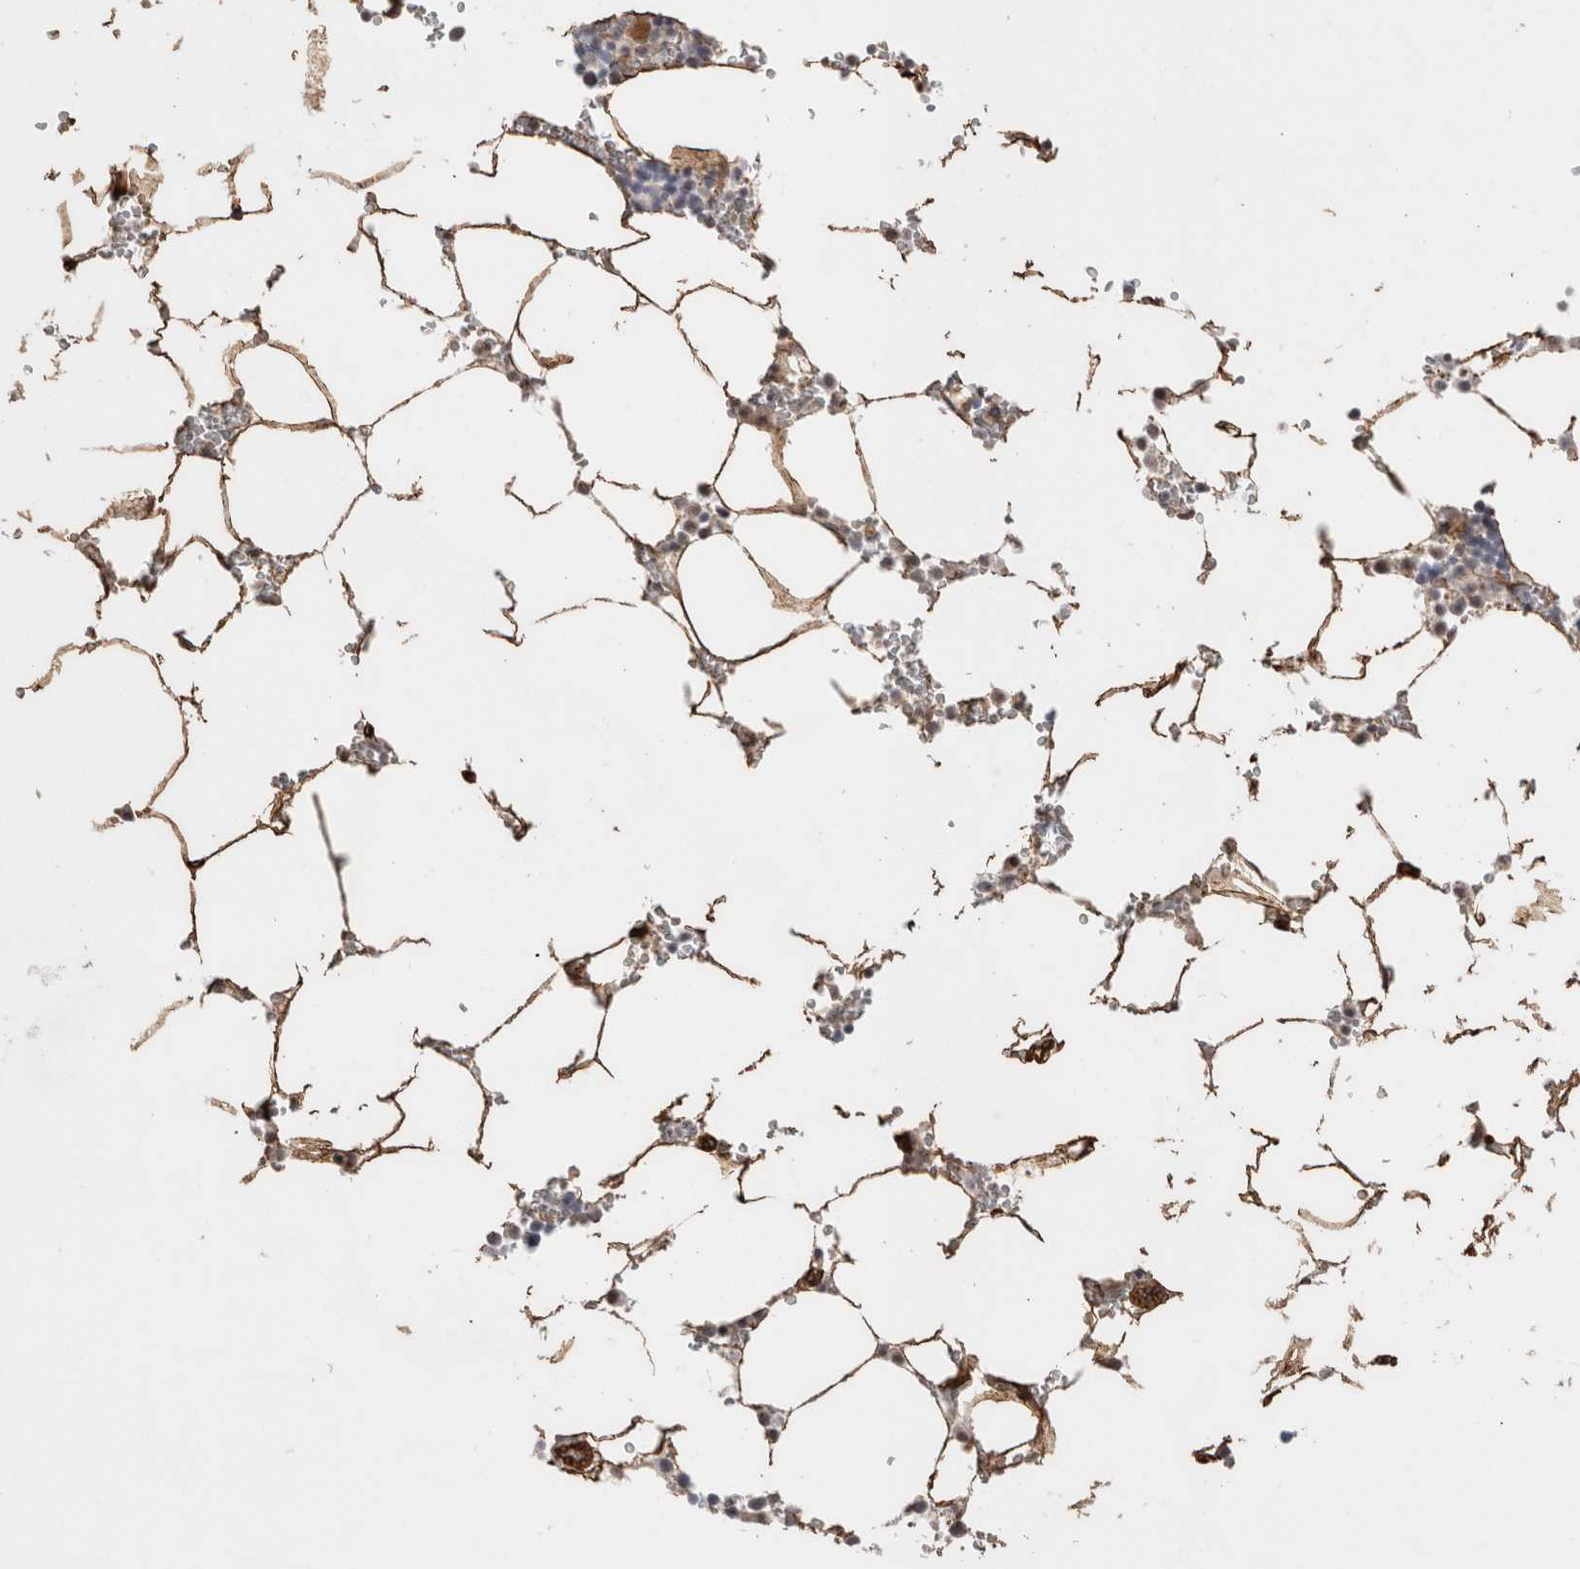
{"staining": {"intensity": "moderate", "quantity": "<25%", "location": "cytoplasmic/membranous"}, "tissue": "bone marrow", "cell_type": "Hematopoietic cells", "image_type": "normal", "snomed": [{"axis": "morphology", "description": "Normal tissue, NOS"}, {"axis": "topography", "description": "Bone marrow"}], "caption": "Immunohistochemistry photomicrograph of benign human bone marrow stained for a protein (brown), which shows low levels of moderate cytoplasmic/membranous staining in approximately <25% of hematopoietic cells.", "gene": "CAAP1", "patient": {"sex": "male", "age": 70}}